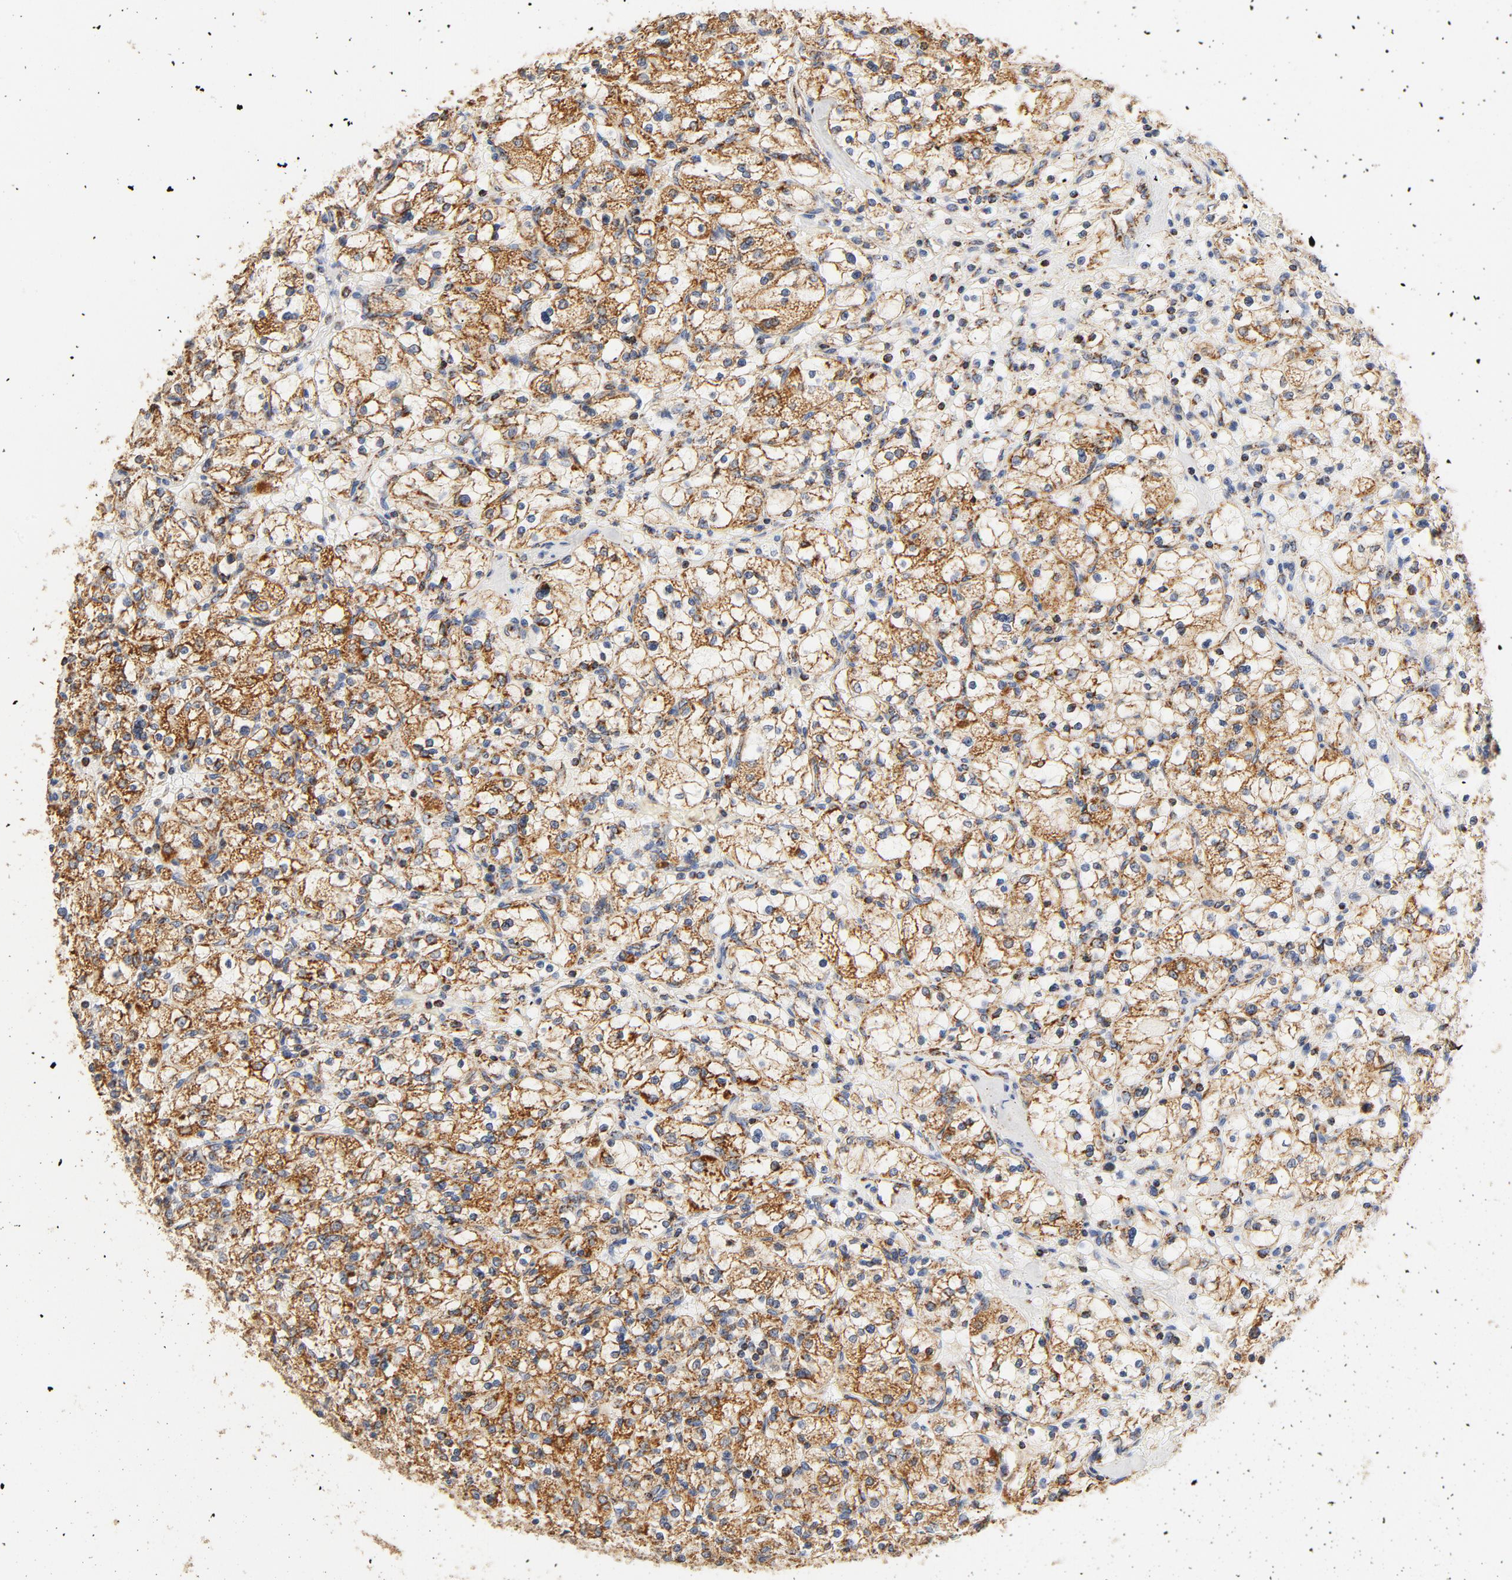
{"staining": {"intensity": "moderate", "quantity": ">75%", "location": "cytoplasmic/membranous"}, "tissue": "renal cancer", "cell_type": "Tumor cells", "image_type": "cancer", "snomed": [{"axis": "morphology", "description": "Adenocarcinoma, NOS"}, {"axis": "topography", "description": "Kidney"}], "caption": "Tumor cells exhibit moderate cytoplasmic/membranous positivity in about >75% of cells in adenocarcinoma (renal). Using DAB (3,3'-diaminobenzidine) (brown) and hematoxylin (blue) stains, captured at high magnification using brightfield microscopy.", "gene": "COX4I1", "patient": {"sex": "female", "age": 83}}